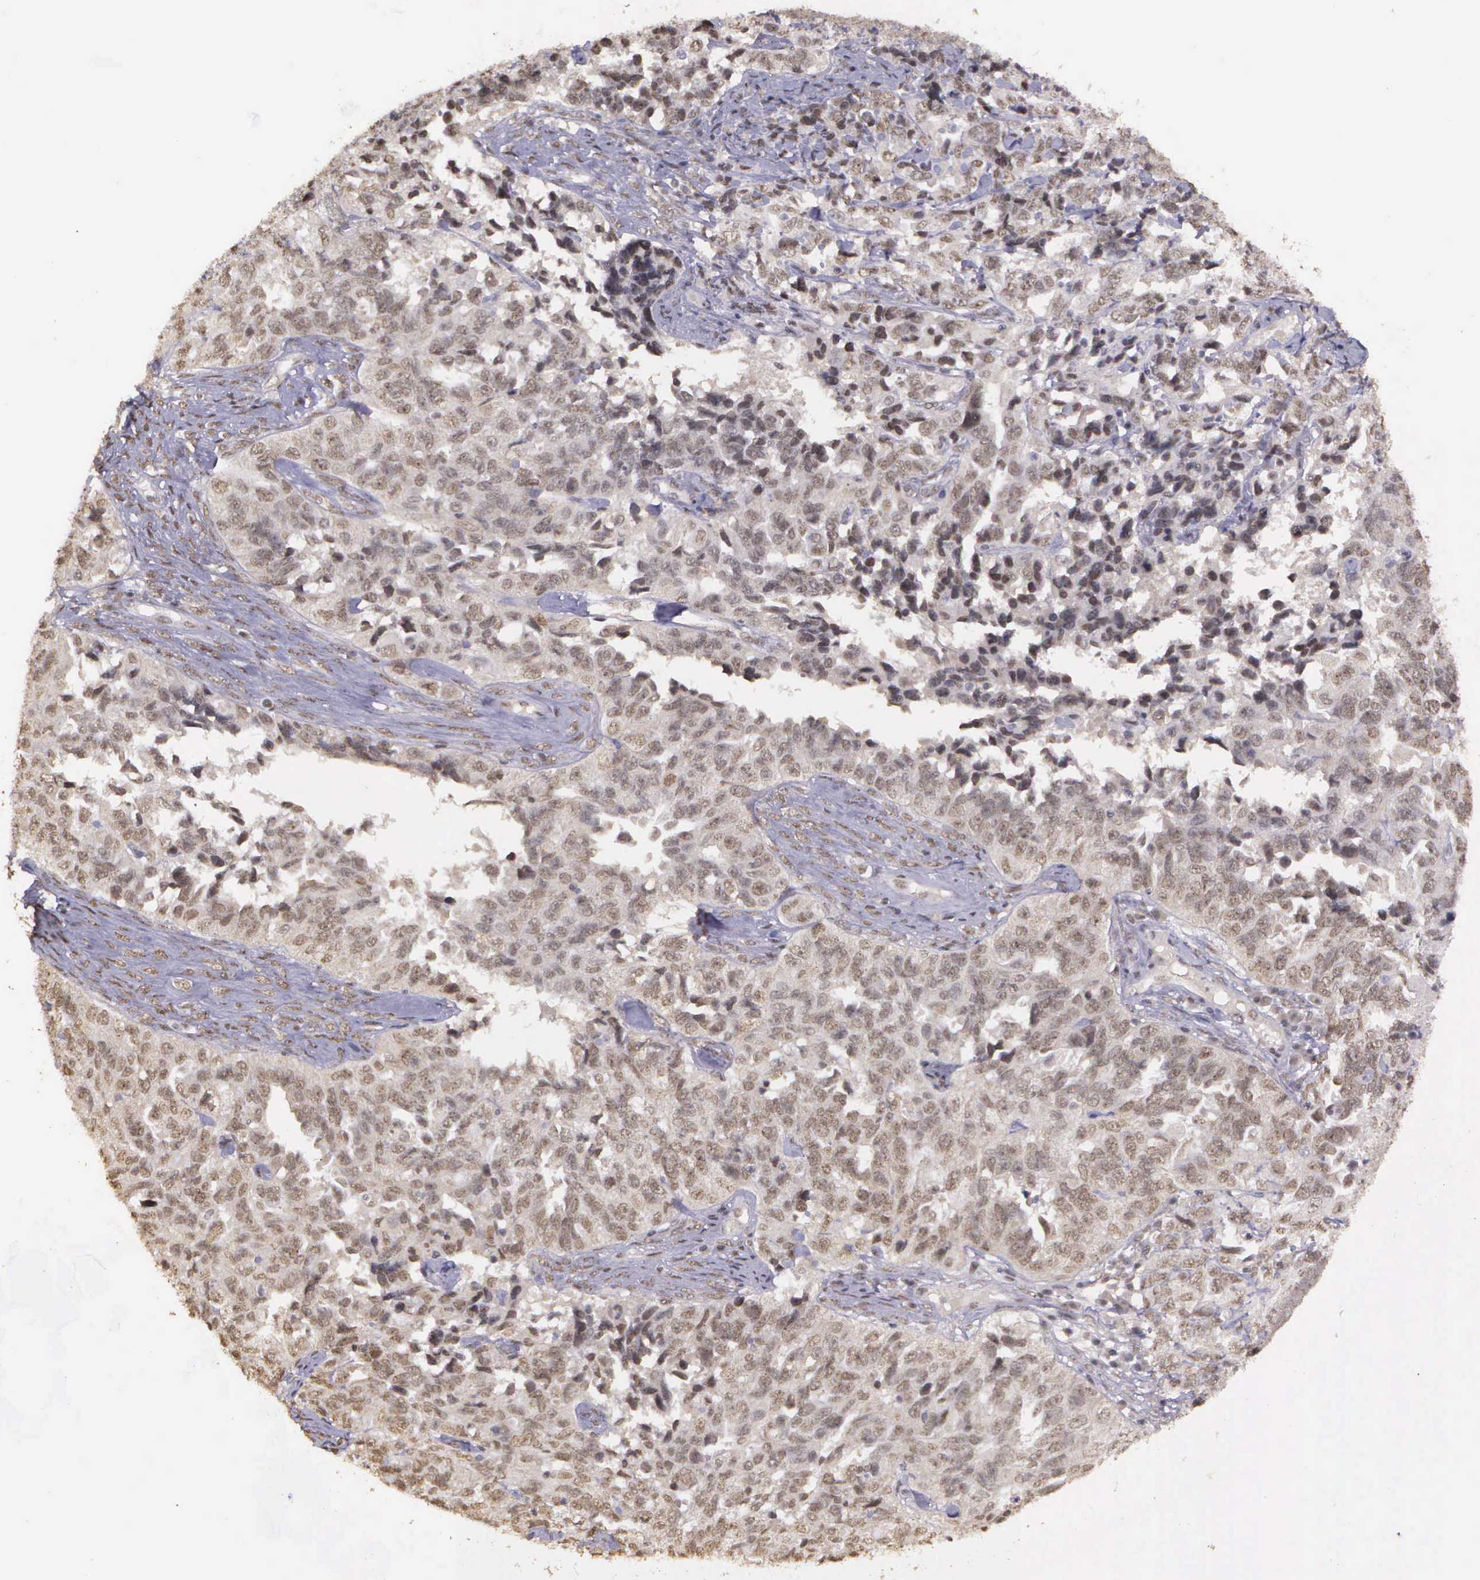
{"staining": {"intensity": "weak", "quantity": ">75%", "location": "nuclear"}, "tissue": "ovarian cancer", "cell_type": "Tumor cells", "image_type": "cancer", "snomed": [{"axis": "morphology", "description": "Cystadenocarcinoma, serous, NOS"}, {"axis": "topography", "description": "Ovary"}], "caption": "DAB (3,3'-diaminobenzidine) immunohistochemical staining of ovarian cancer (serous cystadenocarcinoma) shows weak nuclear protein staining in about >75% of tumor cells.", "gene": "ARMCX5", "patient": {"sex": "female", "age": 82}}